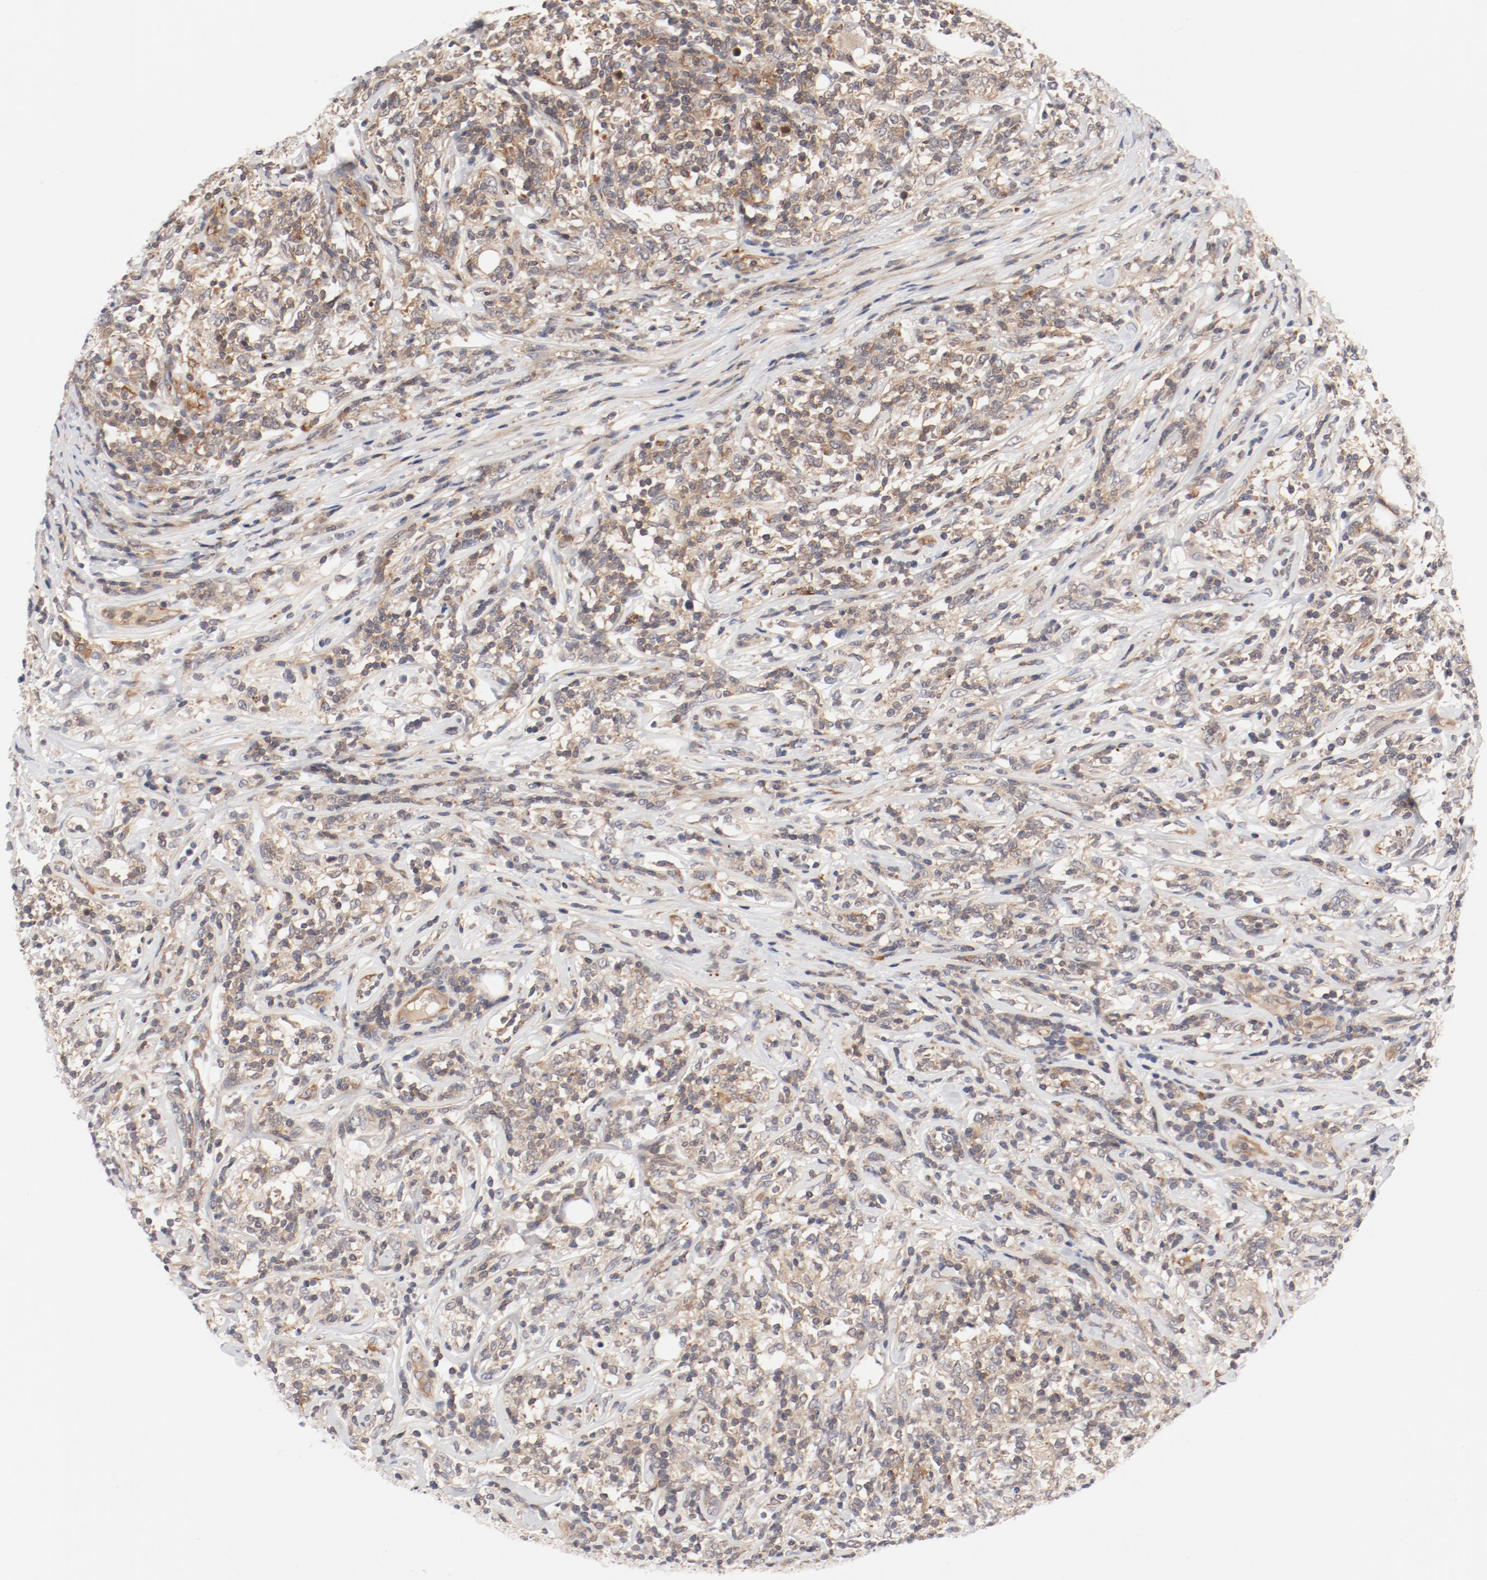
{"staining": {"intensity": "weak", "quantity": ">75%", "location": "cytoplasmic/membranous"}, "tissue": "lymphoma", "cell_type": "Tumor cells", "image_type": "cancer", "snomed": [{"axis": "morphology", "description": "Malignant lymphoma, non-Hodgkin's type, High grade"}, {"axis": "topography", "description": "Lymph node"}], "caption": "Lymphoma stained for a protein (brown) demonstrates weak cytoplasmic/membranous positive positivity in approximately >75% of tumor cells.", "gene": "ZNF267", "patient": {"sex": "female", "age": 84}}